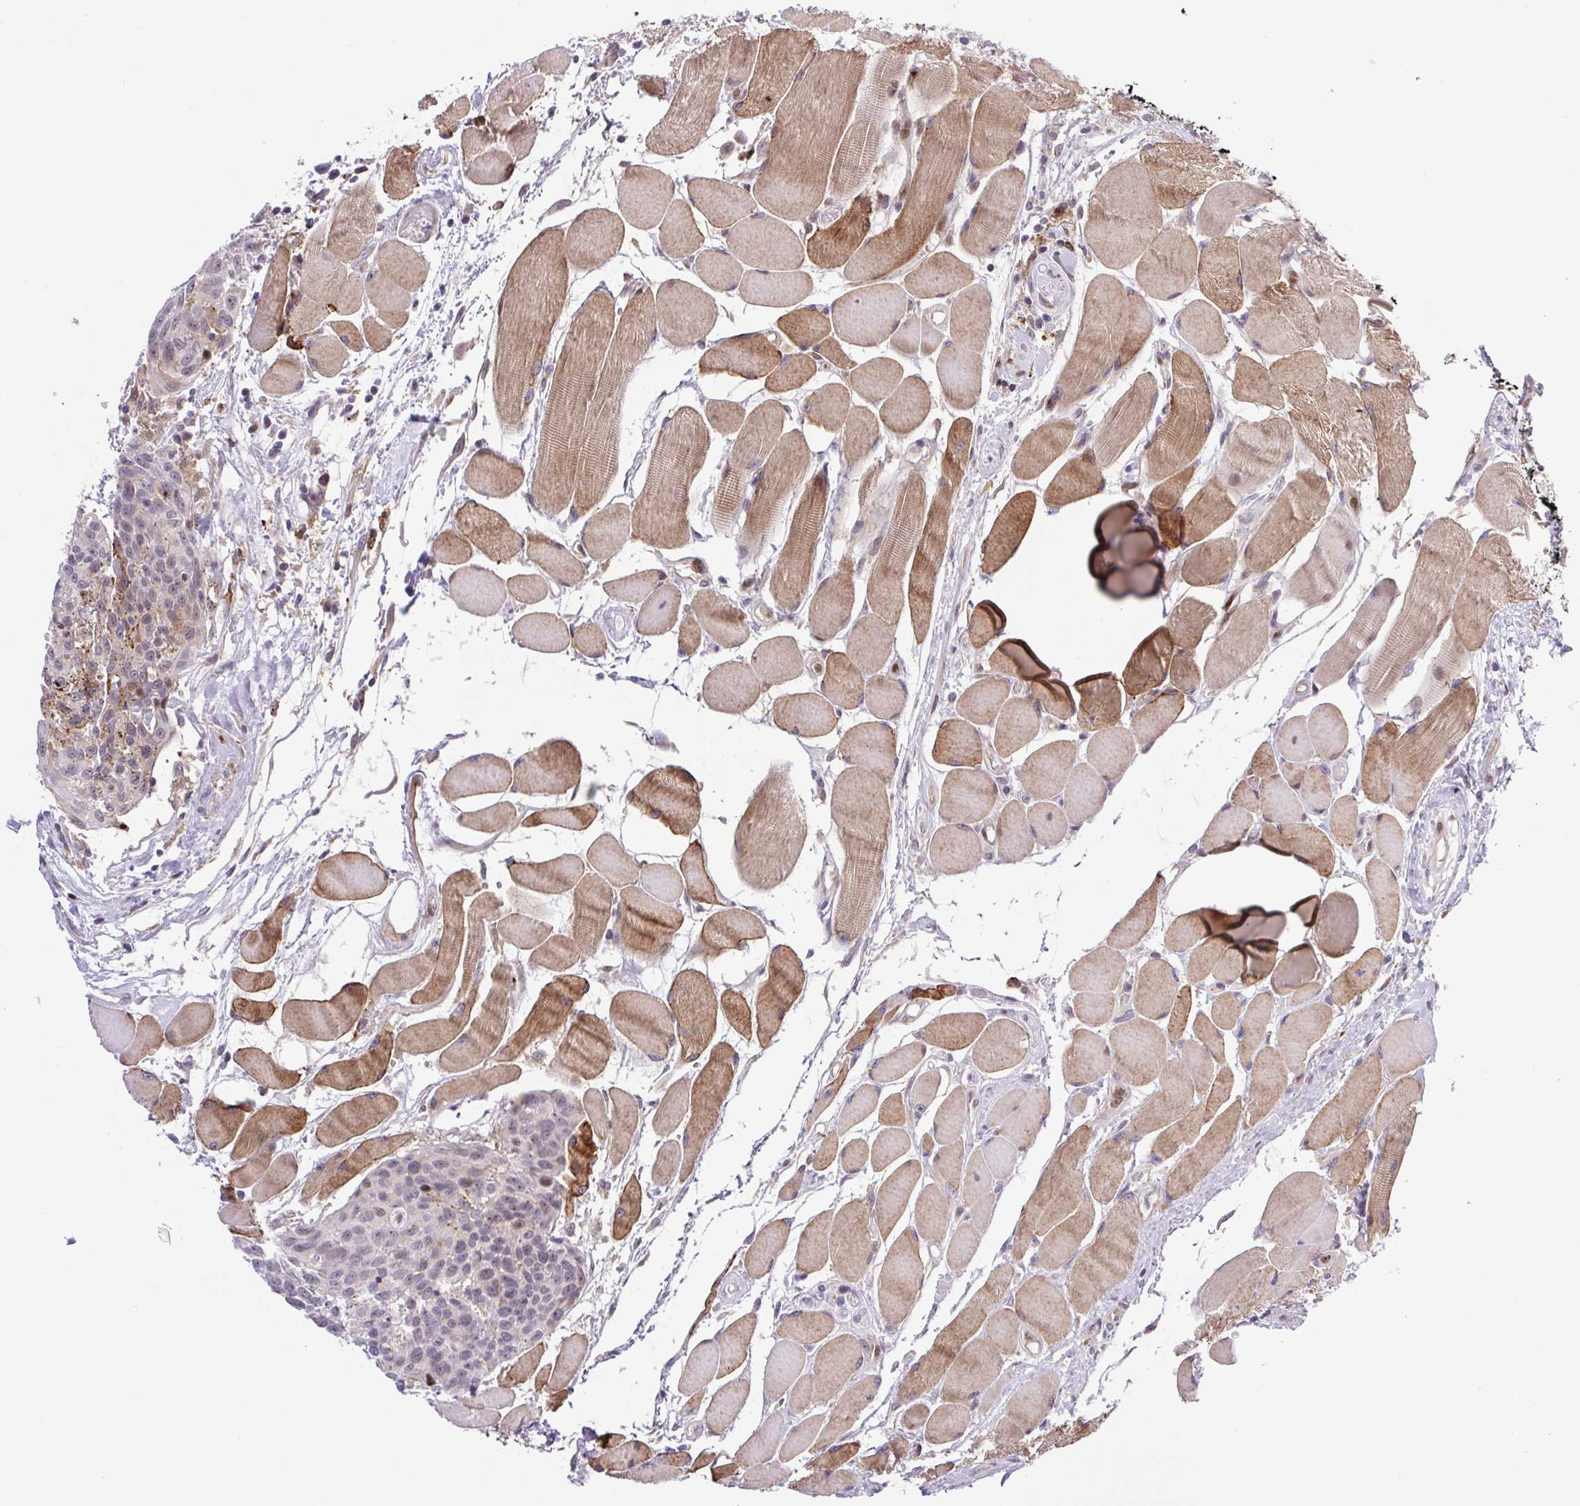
{"staining": {"intensity": "negative", "quantity": "none", "location": "none"}, "tissue": "head and neck cancer", "cell_type": "Tumor cells", "image_type": "cancer", "snomed": [{"axis": "morphology", "description": "Squamous cell carcinoma, NOS"}, {"axis": "topography", "description": "Oral tissue"}, {"axis": "topography", "description": "Head-Neck"}], "caption": "Tumor cells are negative for protein expression in human head and neck squamous cell carcinoma.", "gene": "ERG", "patient": {"sex": "male", "age": 64}}